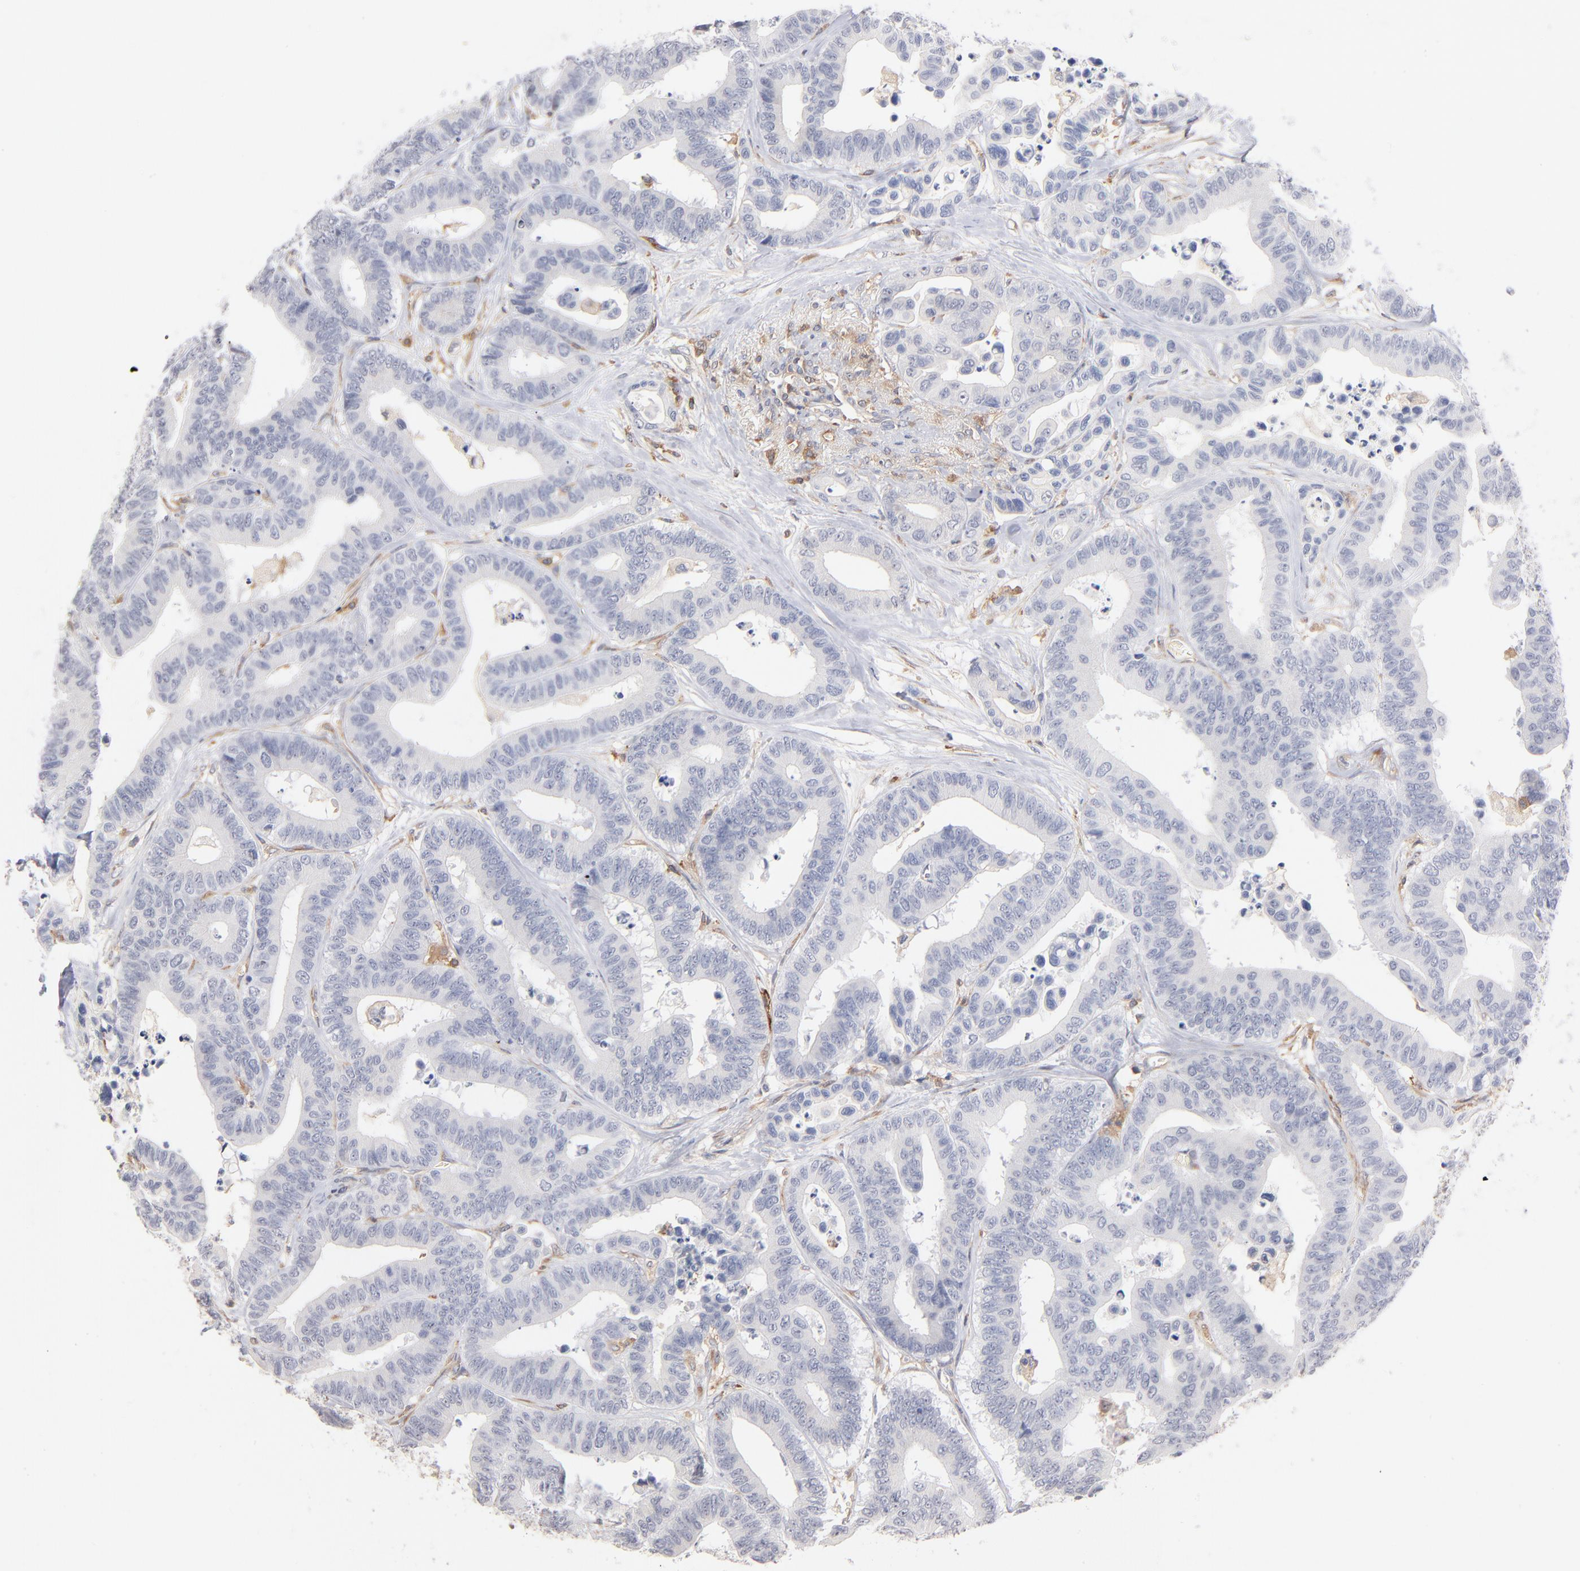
{"staining": {"intensity": "negative", "quantity": "none", "location": "none"}, "tissue": "colorectal cancer", "cell_type": "Tumor cells", "image_type": "cancer", "snomed": [{"axis": "morphology", "description": "Adenocarcinoma, NOS"}, {"axis": "topography", "description": "Colon"}], "caption": "Immunohistochemistry of human colorectal cancer reveals no expression in tumor cells.", "gene": "WIPF1", "patient": {"sex": "male", "age": 82}}